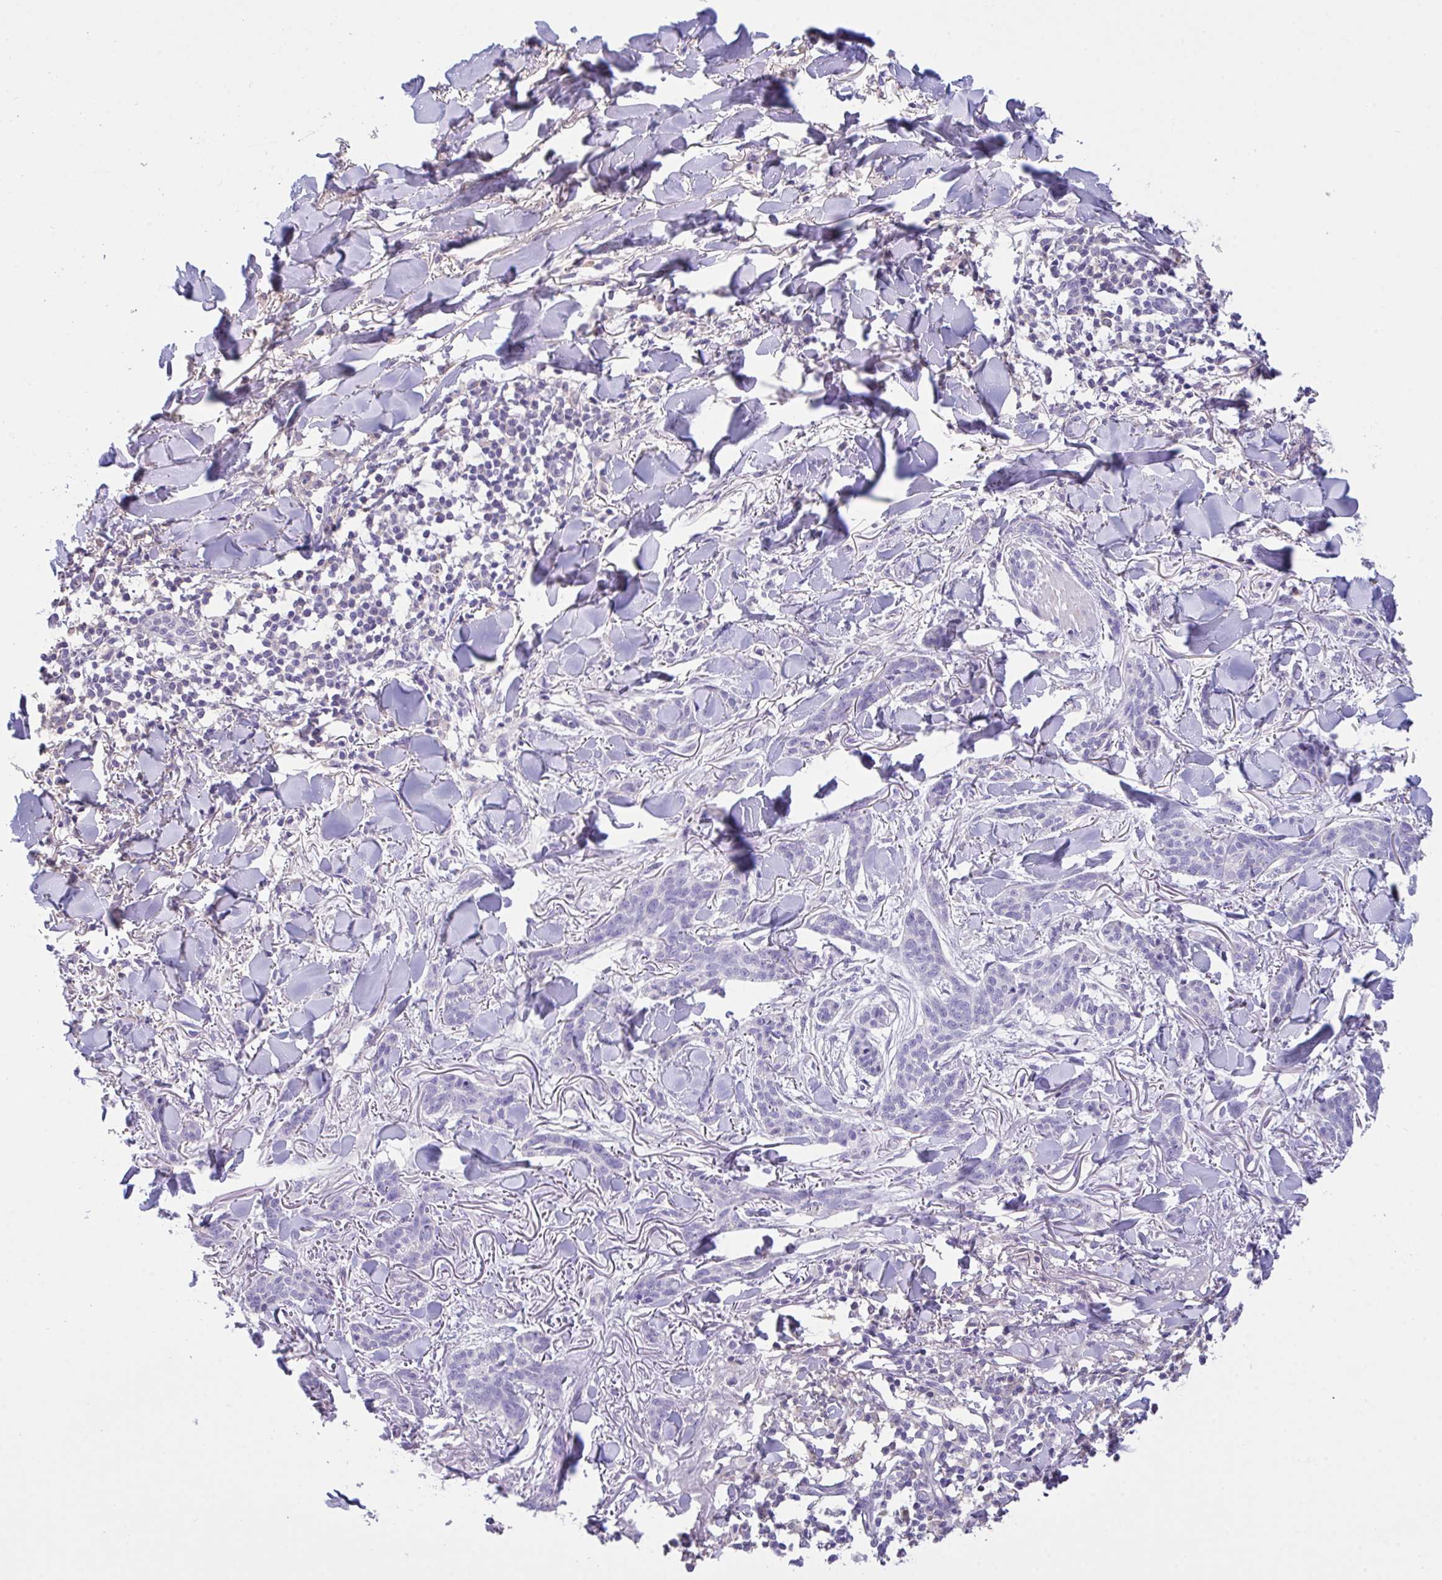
{"staining": {"intensity": "negative", "quantity": "none", "location": "none"}, "tissue": "skin cancer", "cell_type": "Tumor cells", "image_type": "cancer", "snomed": [{"axis": "morphology", "description": "Basal cell carcinoma"}, {"axis": "topography", "description": "Skin"}], "caption": "Histopathology image shows no protein expression in tumor cells of basal cell carcinoma (skin) tissue.", "gene": "CA10", "patient": {"sex": "male", "age": 52}}